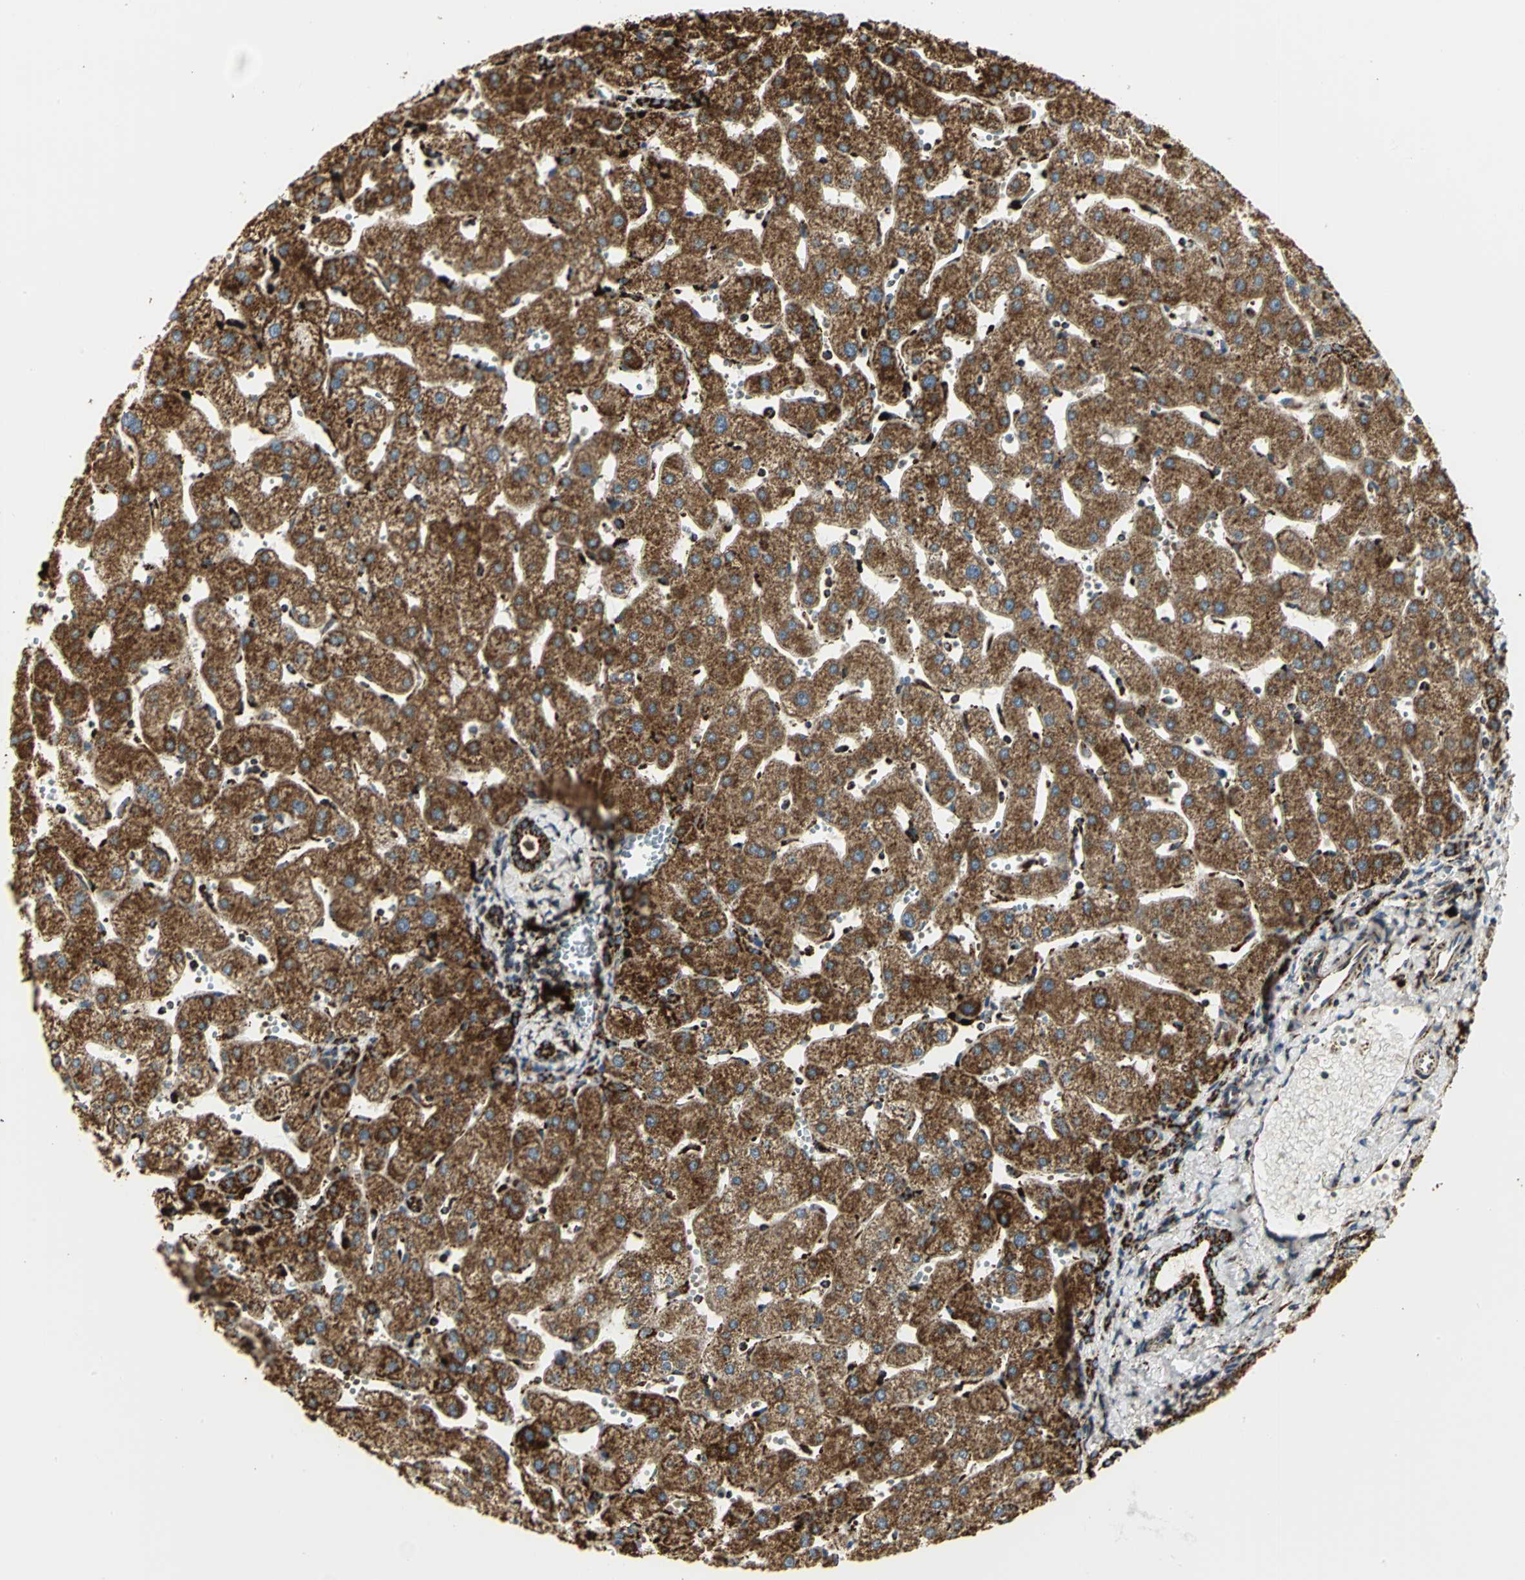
{"staining": {"intensity": "strong", "quantity": "25%-75%", "location": "cytoplasmic/membranous"}, "tissue": "liver", "cell_type": "Cholangiocytes", "image_type": "normal", "snomed": [{"axis": "morphology", "description": "Normal tissue, NOS"}, {"axis": "topography", "description": "Liver"}], "caption": "Protein expression analysis of unremarkable liver exhibits strong cytoplasmic/membranous staining in about 25%-75% of cholangiocytes.", "gene": "VDAC1", "patient": {"sex": "male", "age": 67}}